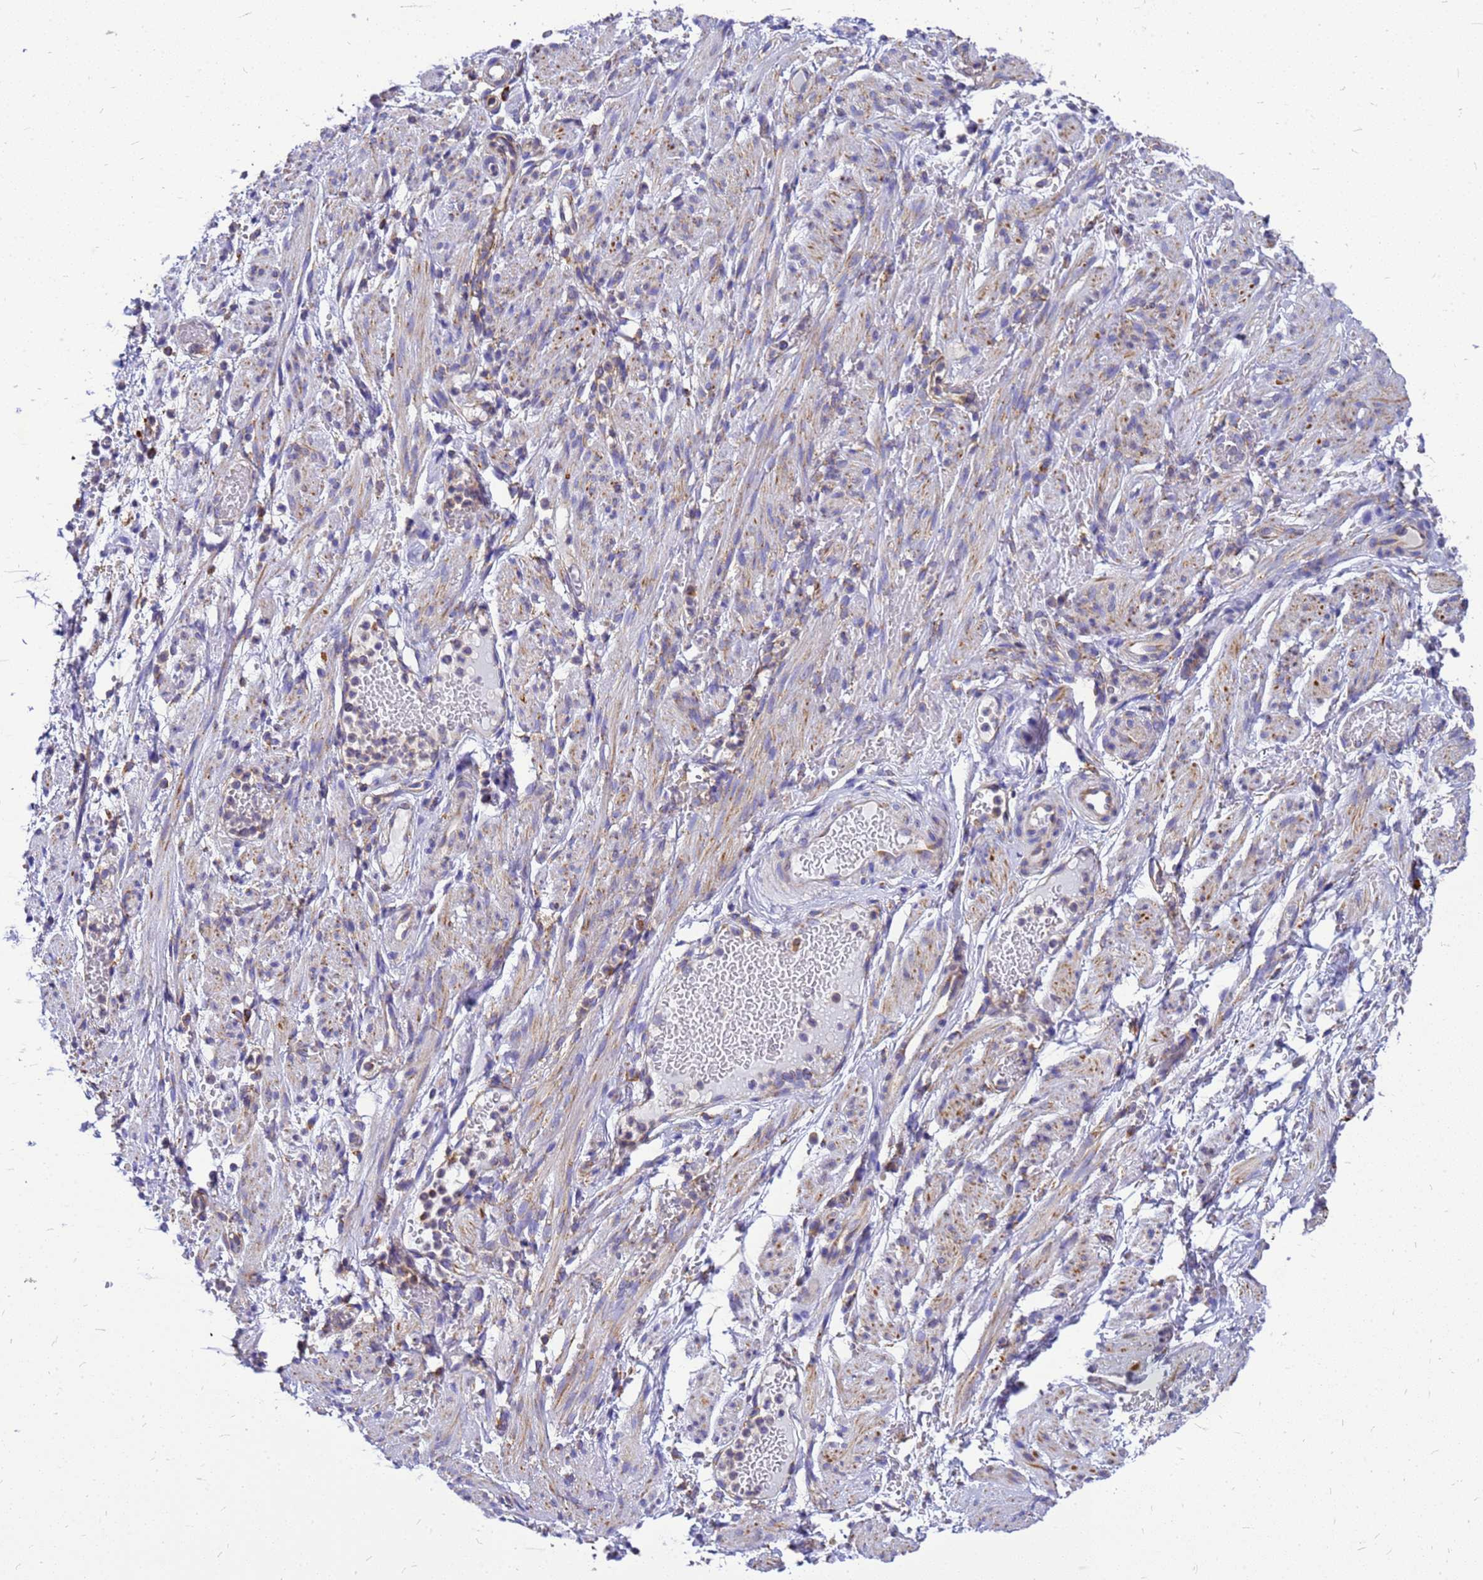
{"staining": {"intensity": "moderate", "quantity": "<25%", "location": "cytoplasmic/membranous"}, "tissue": "adipose tissue", "cell_type": "Adipocytes", "image_type": "normal", "snomed": [{"axis": "morphology", "description": "Normal tissue, NOS"}, {"axis": "topography", "description": "Smooth muscle"}, {"axis": "topography", "description": "Peripheral nerve tissue"}], "caption": "Immunohistochemical staining of unremarkable adipose tissue exhibits low levels of moderate cytoplasmic/membranous positivity in about <25% of adipocytes. The staining was performed using DAB, with brown indicating positive protein expression. Nuclei are stained blue with hematoxylin.", "gene": "EEF1D", "patient": {"sex": "female", "age": 39}}